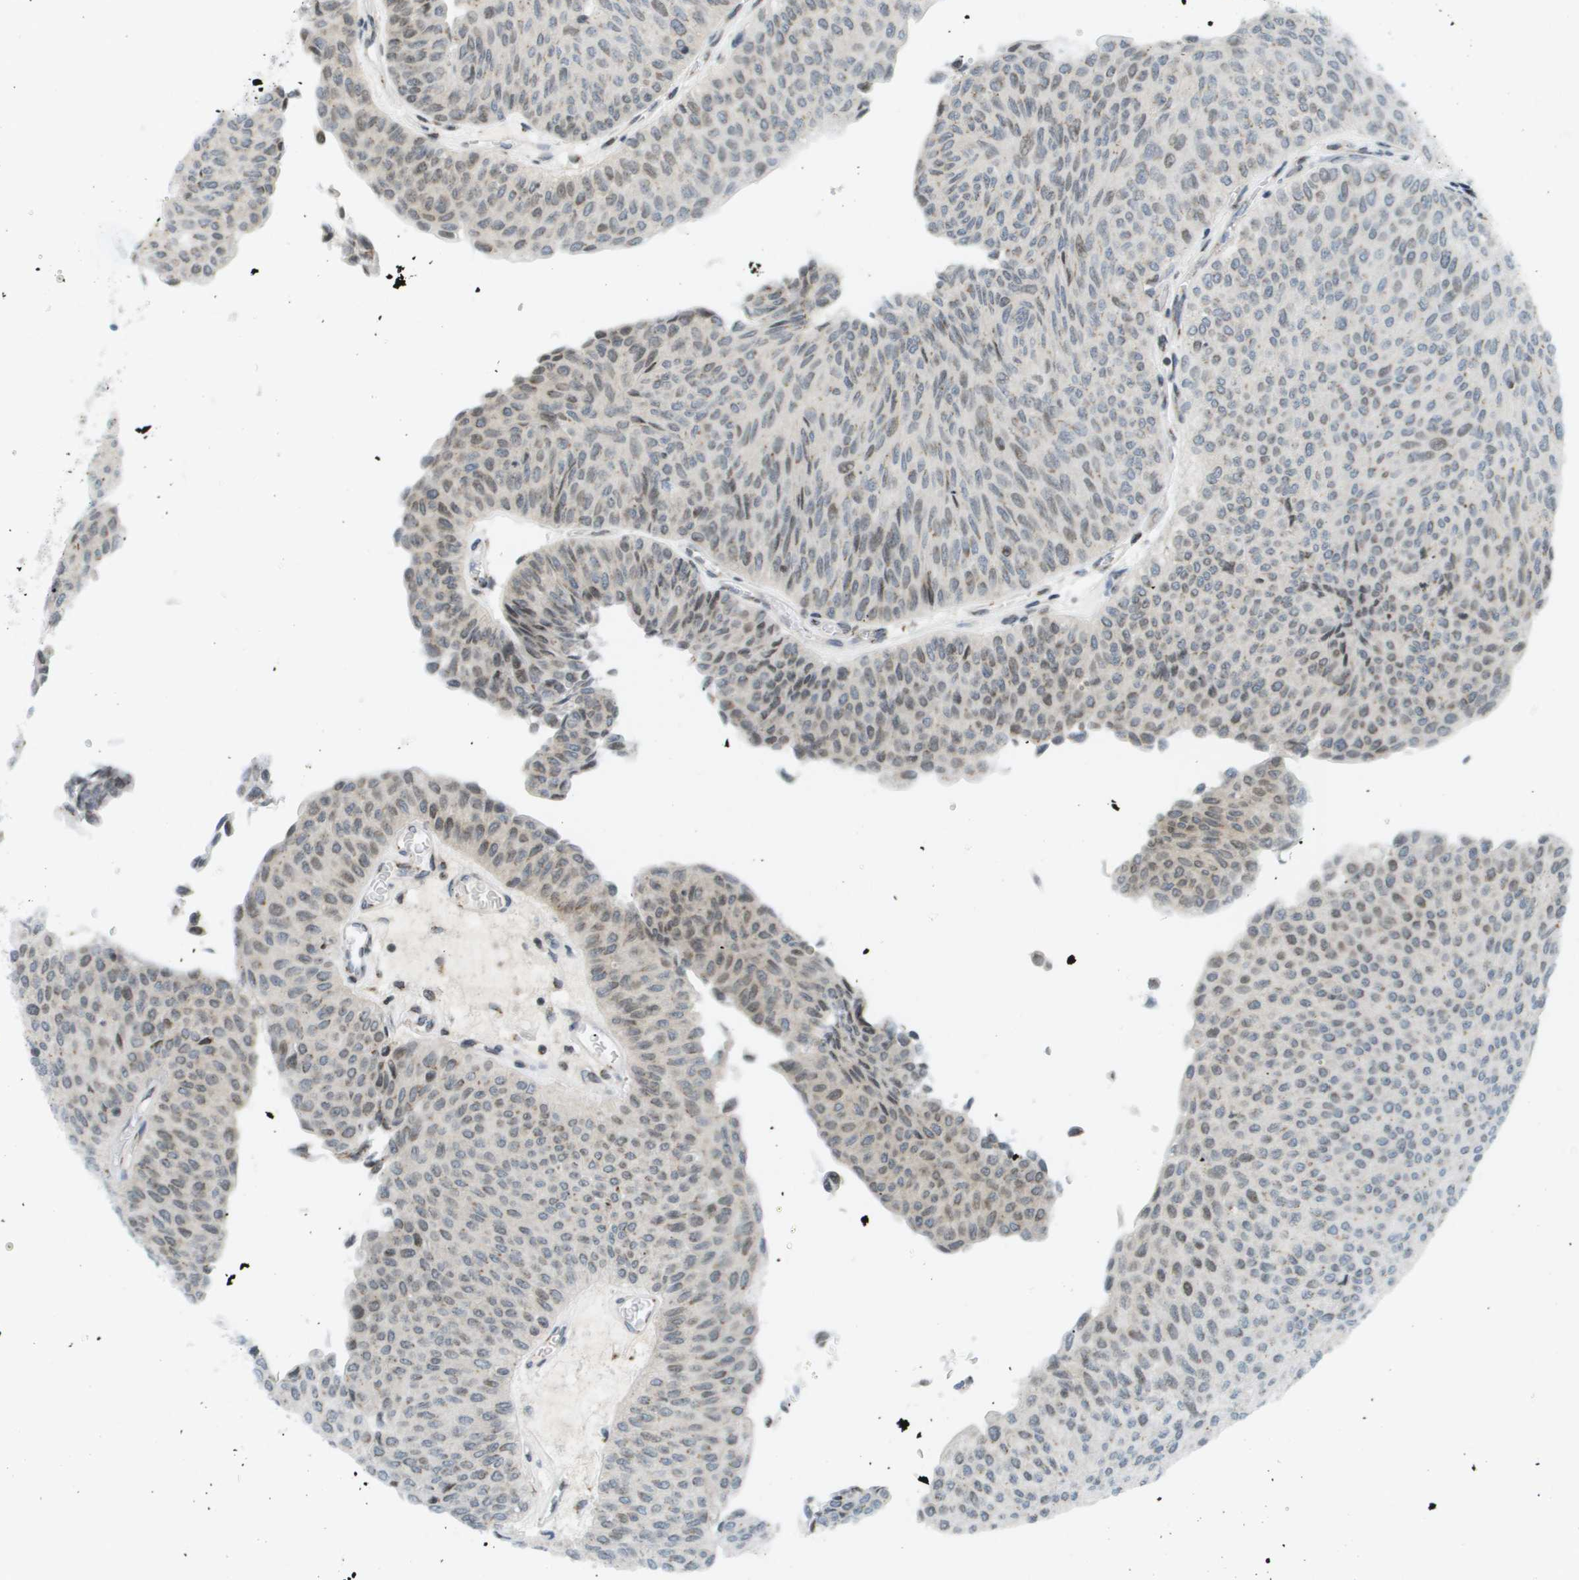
{"staining": {"intensity": "moderate", "quantity": "<25%", "location": "nuclear"}, "tissue": "urothelial cancer", "cell_type": "Tumor cells", "image_type": "cancer", "snomed": [{"axis": "morphology", "description": "Urothelial carcinoma, Low grade"}, {"axis": "topography", "description": "Urinary bladder"}], "caption": "This is an image of immunohistochemistry staining of urothelial cancer, which shows moderate positivity in the nuclear of tumor cells.", "gene": "EVC", "patient": {"sex": "male", "age": 78}}